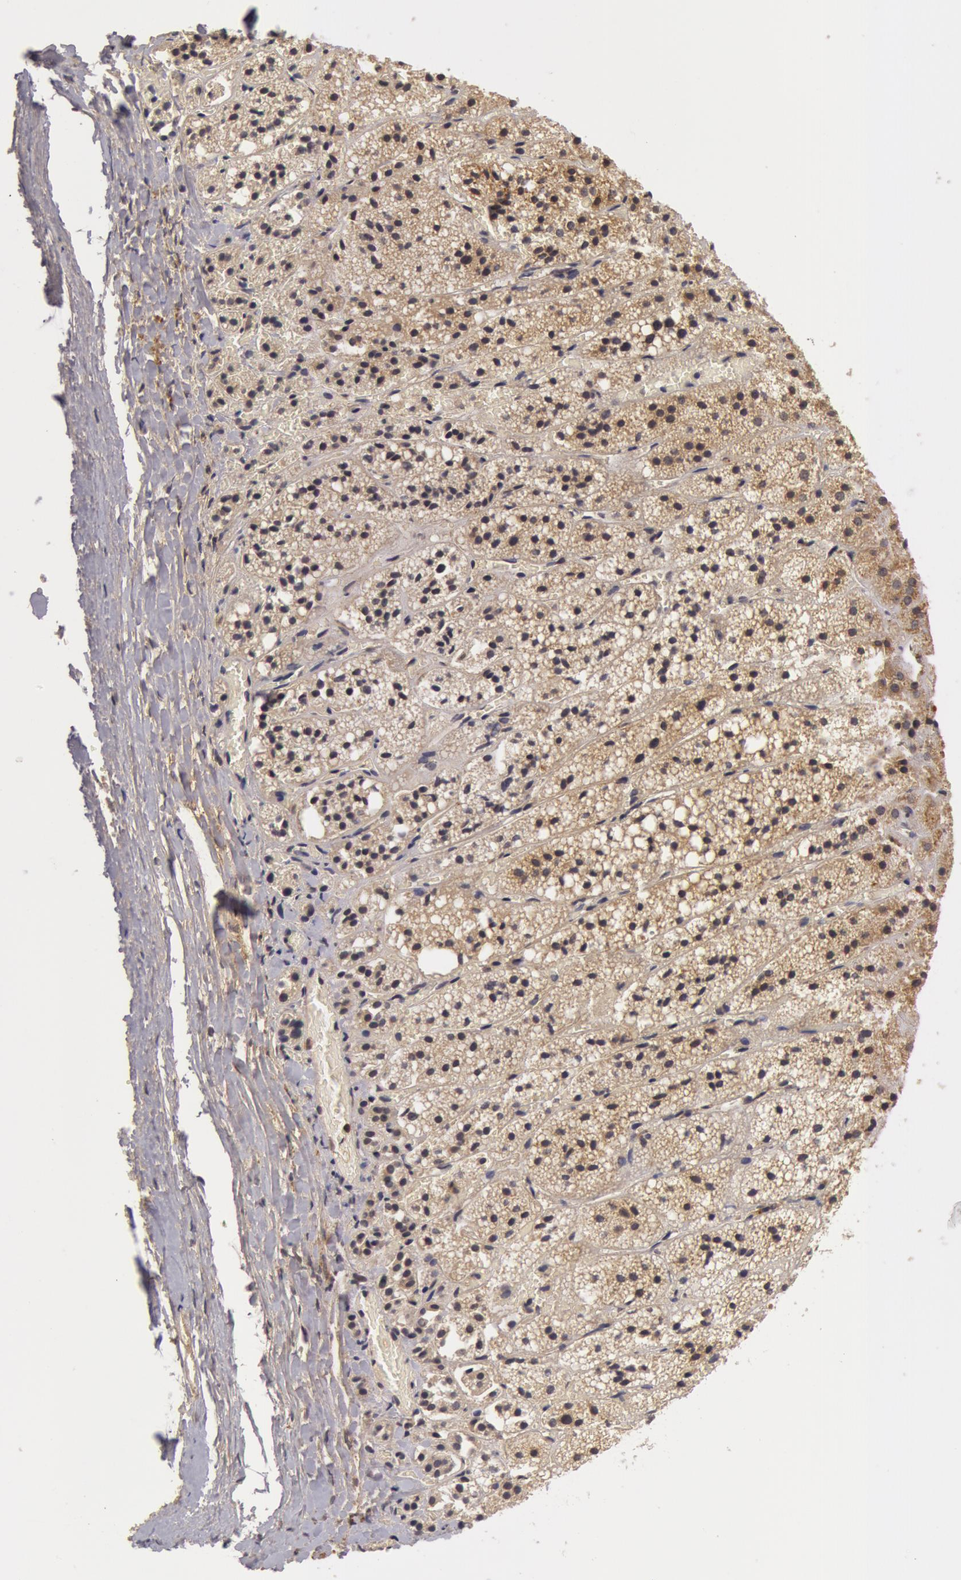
{"staining": {"intensity": "weak", "quantity": ">75%", "location": "cytoplasmic/membranous"}, "tissue": "adrenal gland", "cell_type": "Glandular cells", "image_type": "normal", "snomed": [{"axis": "morphology", "description": "Normal tissue, NOS"}, {"axis": "topography", "description": "Adrenal gland"}], "caption": "Approximately >75% of glandular cells in benign adrenal gland demonstrate weak cytoplasmic/membranous protein positivity as visualized by brown immunohistochemical staining.", "gene": "BCHE", "patient": {"sex": "female", "age": 44}}